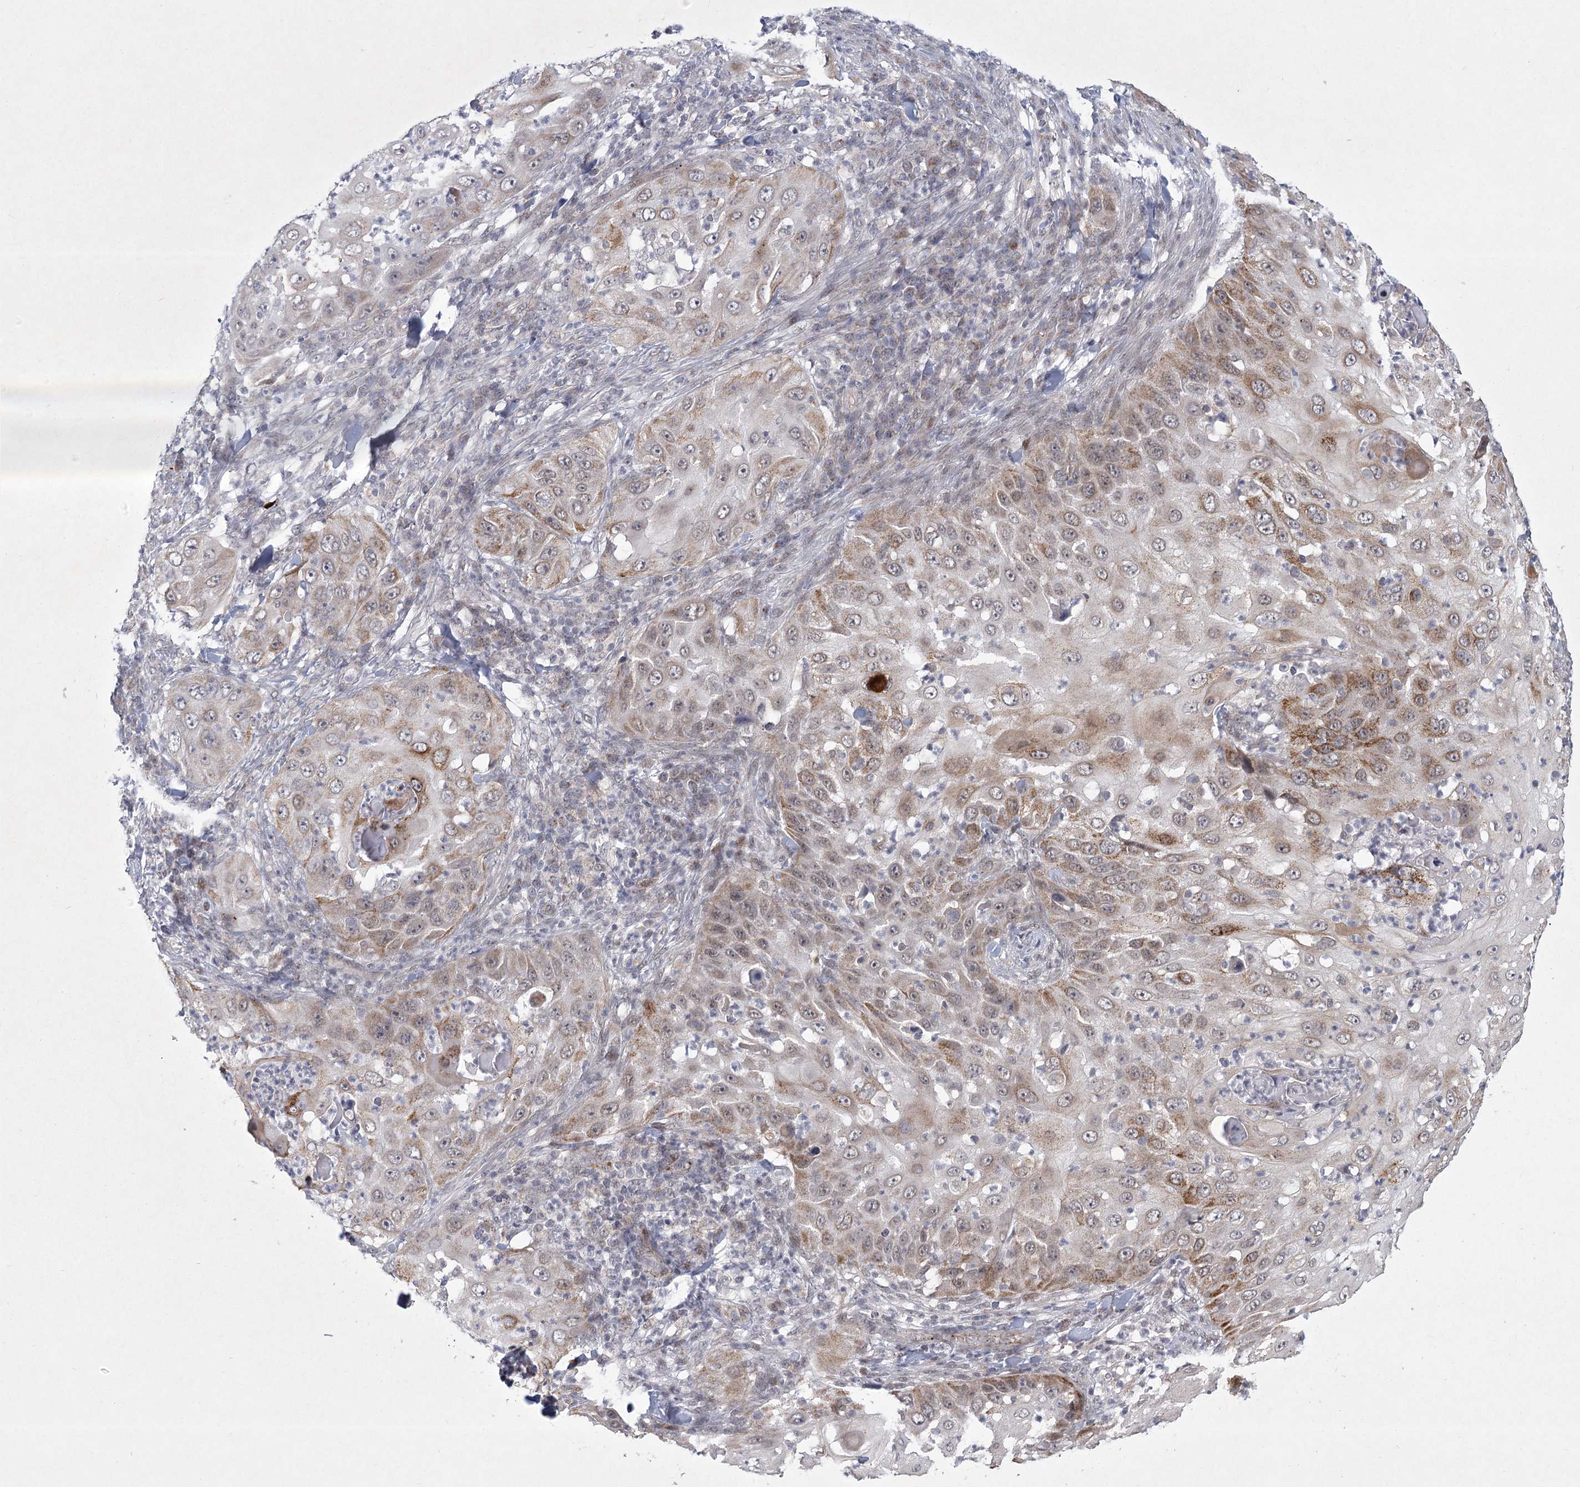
{"staining": {"intensity": "moderate", "quantity": "25%-75%", "location": "cytoplasmic/membranous"}, "tissue": "skin cancer", "cell_type": "Tumor cells", "image_type": "cancer", "snomed": [{"axis": "morphology", "description": "Squamous cell carcinoma, NOS"}, {"axis": "topography", "description": "Skin"}], "caption": "Protein expression analysis of skin cancer (squamous cell carcinoma) reveals moderate cytoplasmic/membranous positivity in approximately 25%-75% of tumor cells.", "gene": "CIB4", "patient": {"sex": "female", "age": 44}}